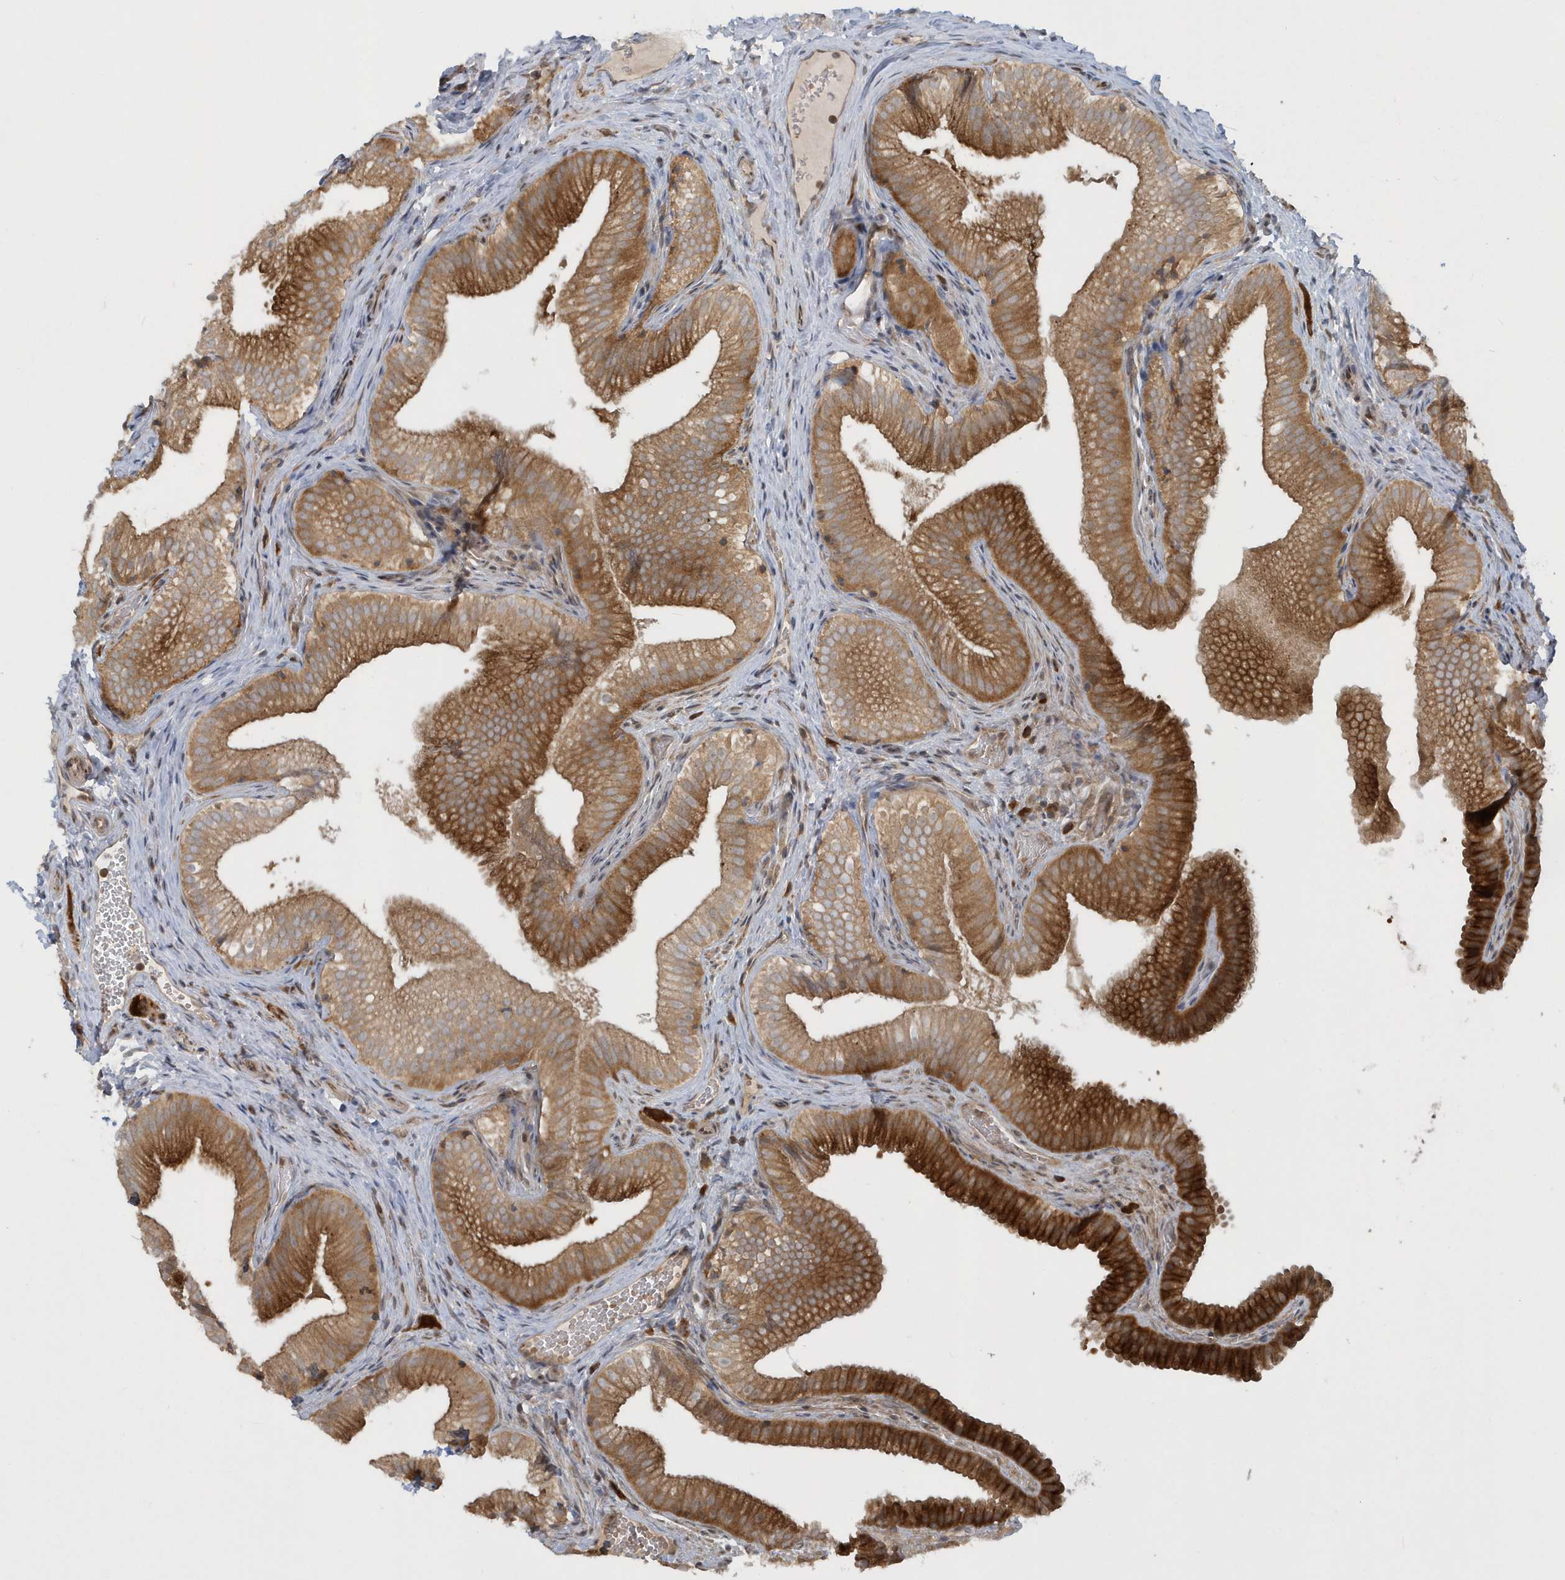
{"staining": {"intensity": "strong", "quantity": ">75%", "location": "cytoplasmic/membranous"}, "tissue": "gallbladder", "cell_type": "Glandular cells", "image_type": "normal", "snomed": [{"axis": "morphology", "description": "Normal tissue, NOS"}, {"axis": "topography", "description": "Gallbladder"}], "caption": "A brown stain labels strong cytoplasmic/membranous expression of a protein in glandular cells of unremarkable gallbladder.", "gene": "ATG4A", "patient": {"sex": "female", "age": 30}}